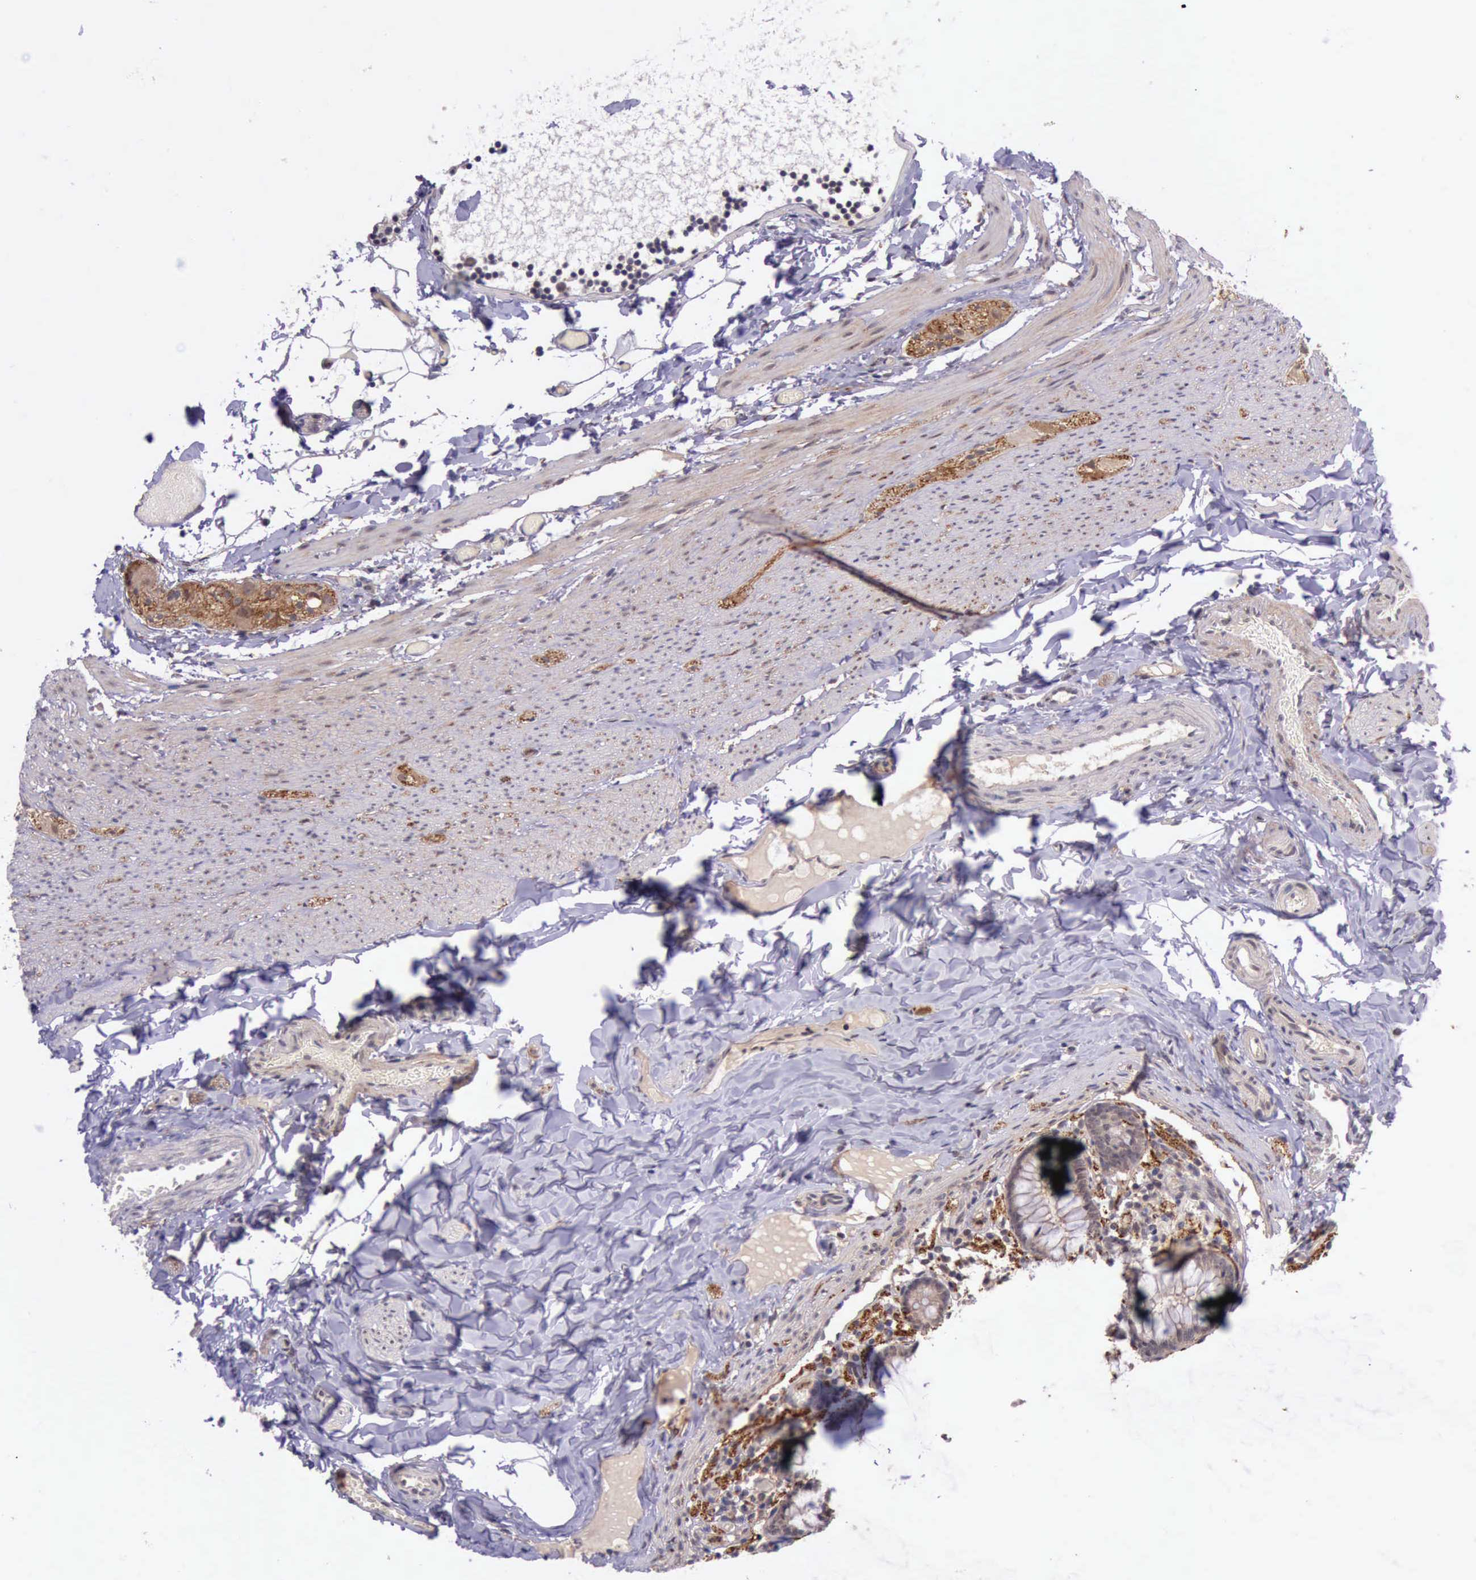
{"staining": {"intensity": "weak", "quantity": ">75%", "location": "cytoplasmic/membranous"}, "tissue": "appendix", "cell_type": "Glandular cells", "image_type": "normal", "snomed": [{"axis": "morphology", "description": "Normal tissue, NOS"}, {"axis": "topography", "description": "Appendix"}], "caption": "IHC micrograph of unremarkable appendix: human appendix stained using immunohistochemistry (IHC) shows low levels of weak protein expression localized specifically in the cytoplasmic/membranous of glandular cells, appearing as a cytoplasmic/membranous brown color.", "gene": "PRICKLE3", "patient": {"sex": "male", "age": 7}}